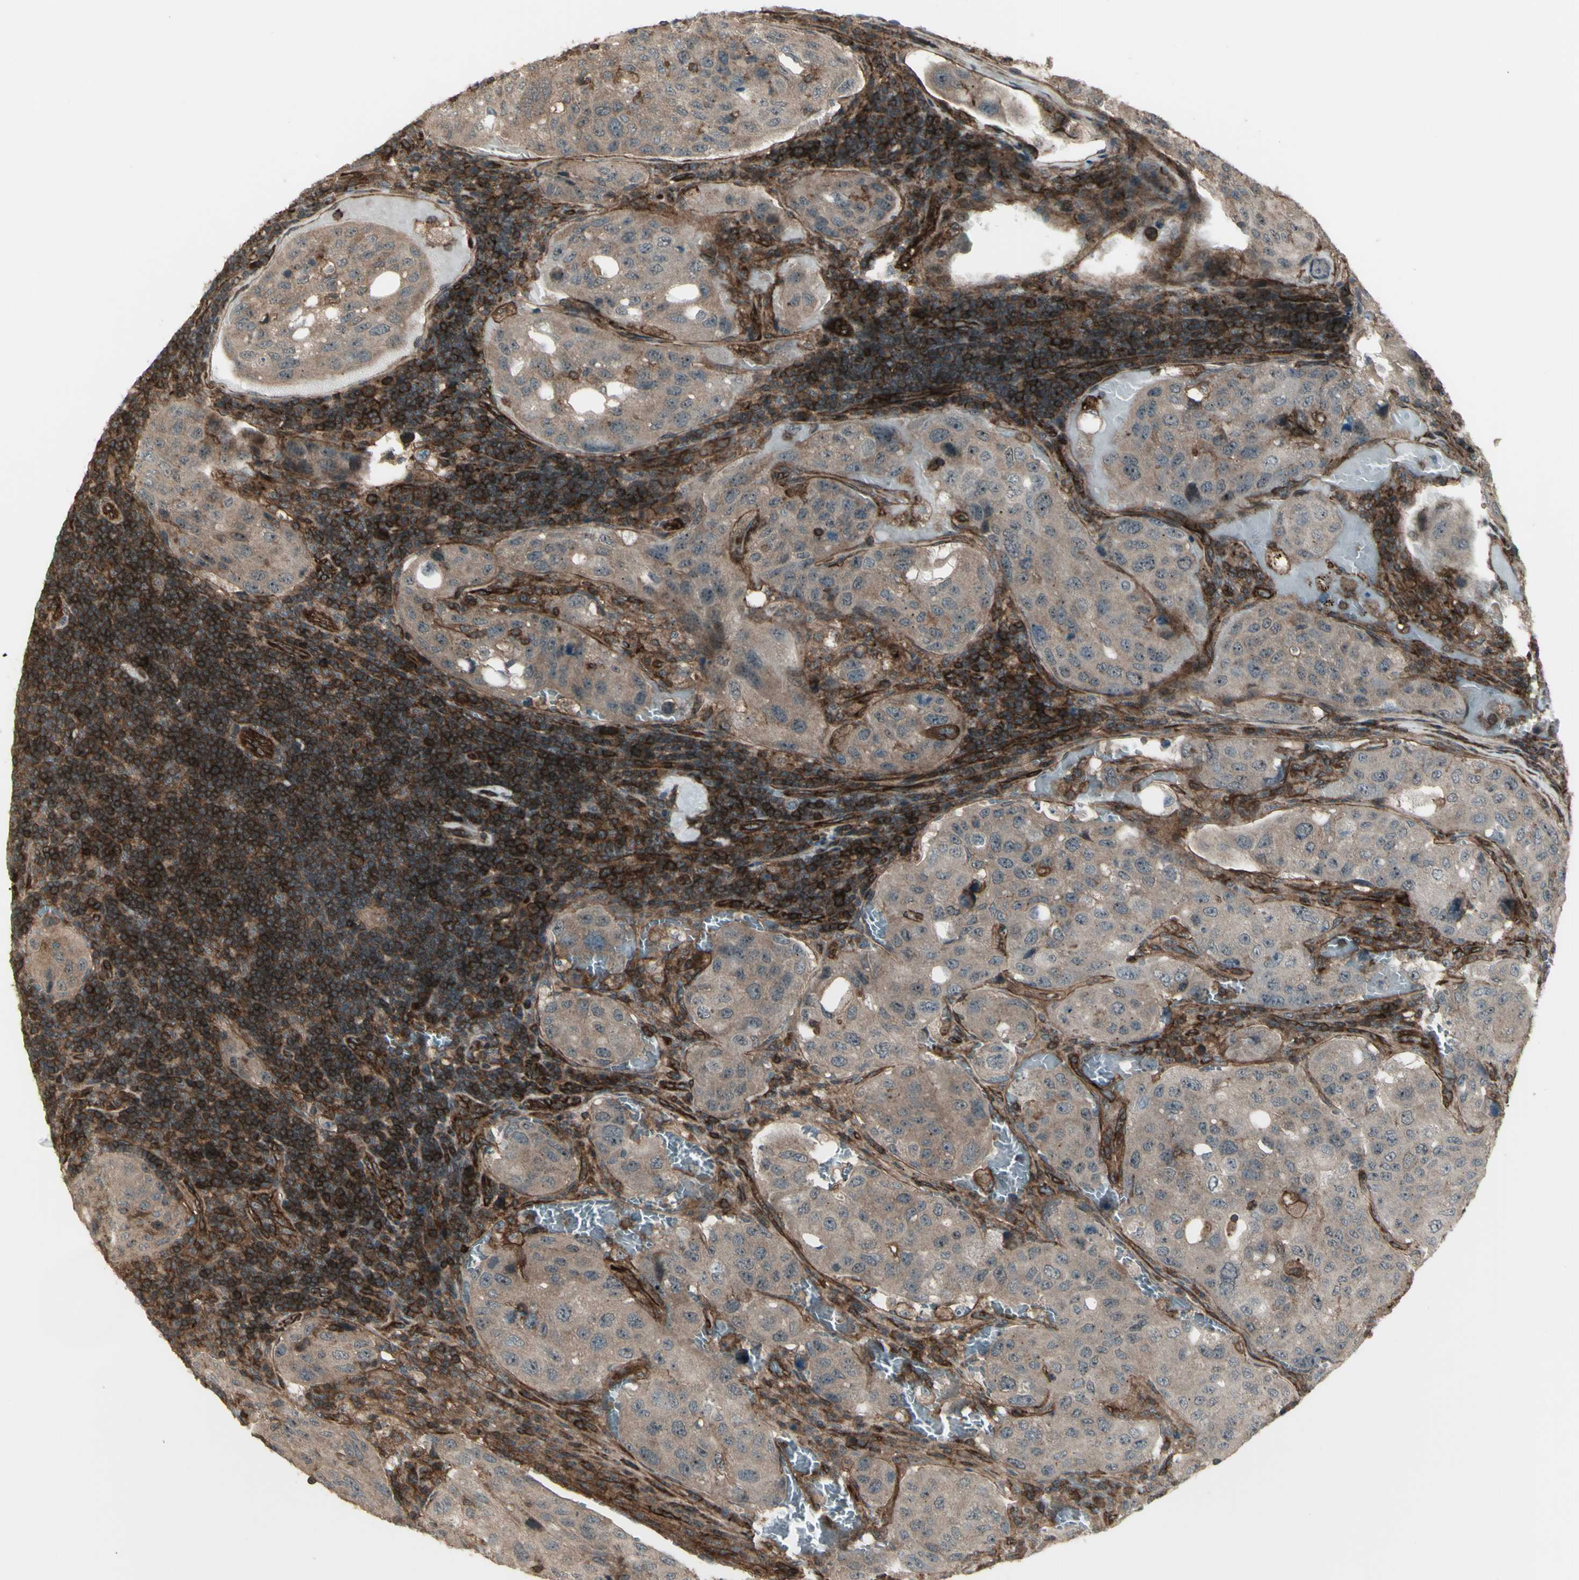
{"staining": {"intensity": "weak", "quantity": ">75%", "location": "cytoplasmic/membranous"}, "tissue": "urothelial cancer", "cell_type": "Tumor cells", "image_type": "cancer", "snomed": [{"axis": "morphology", "description": "Urothelial carcinoma, High grade"}, {"axis": "topography", "description": "Lymph node"}, {"axis": "topography", "description": "Urinary bladder"}], "caption": "Urothelial carcinoma (high-grade) stained for a protein (brown) exhibits weak cytoplasmic/membranous positive positivity in approximately >75% of tumor cells.", "gene": "FXYD5", "patient": {"sex": "male", "age": 51}}